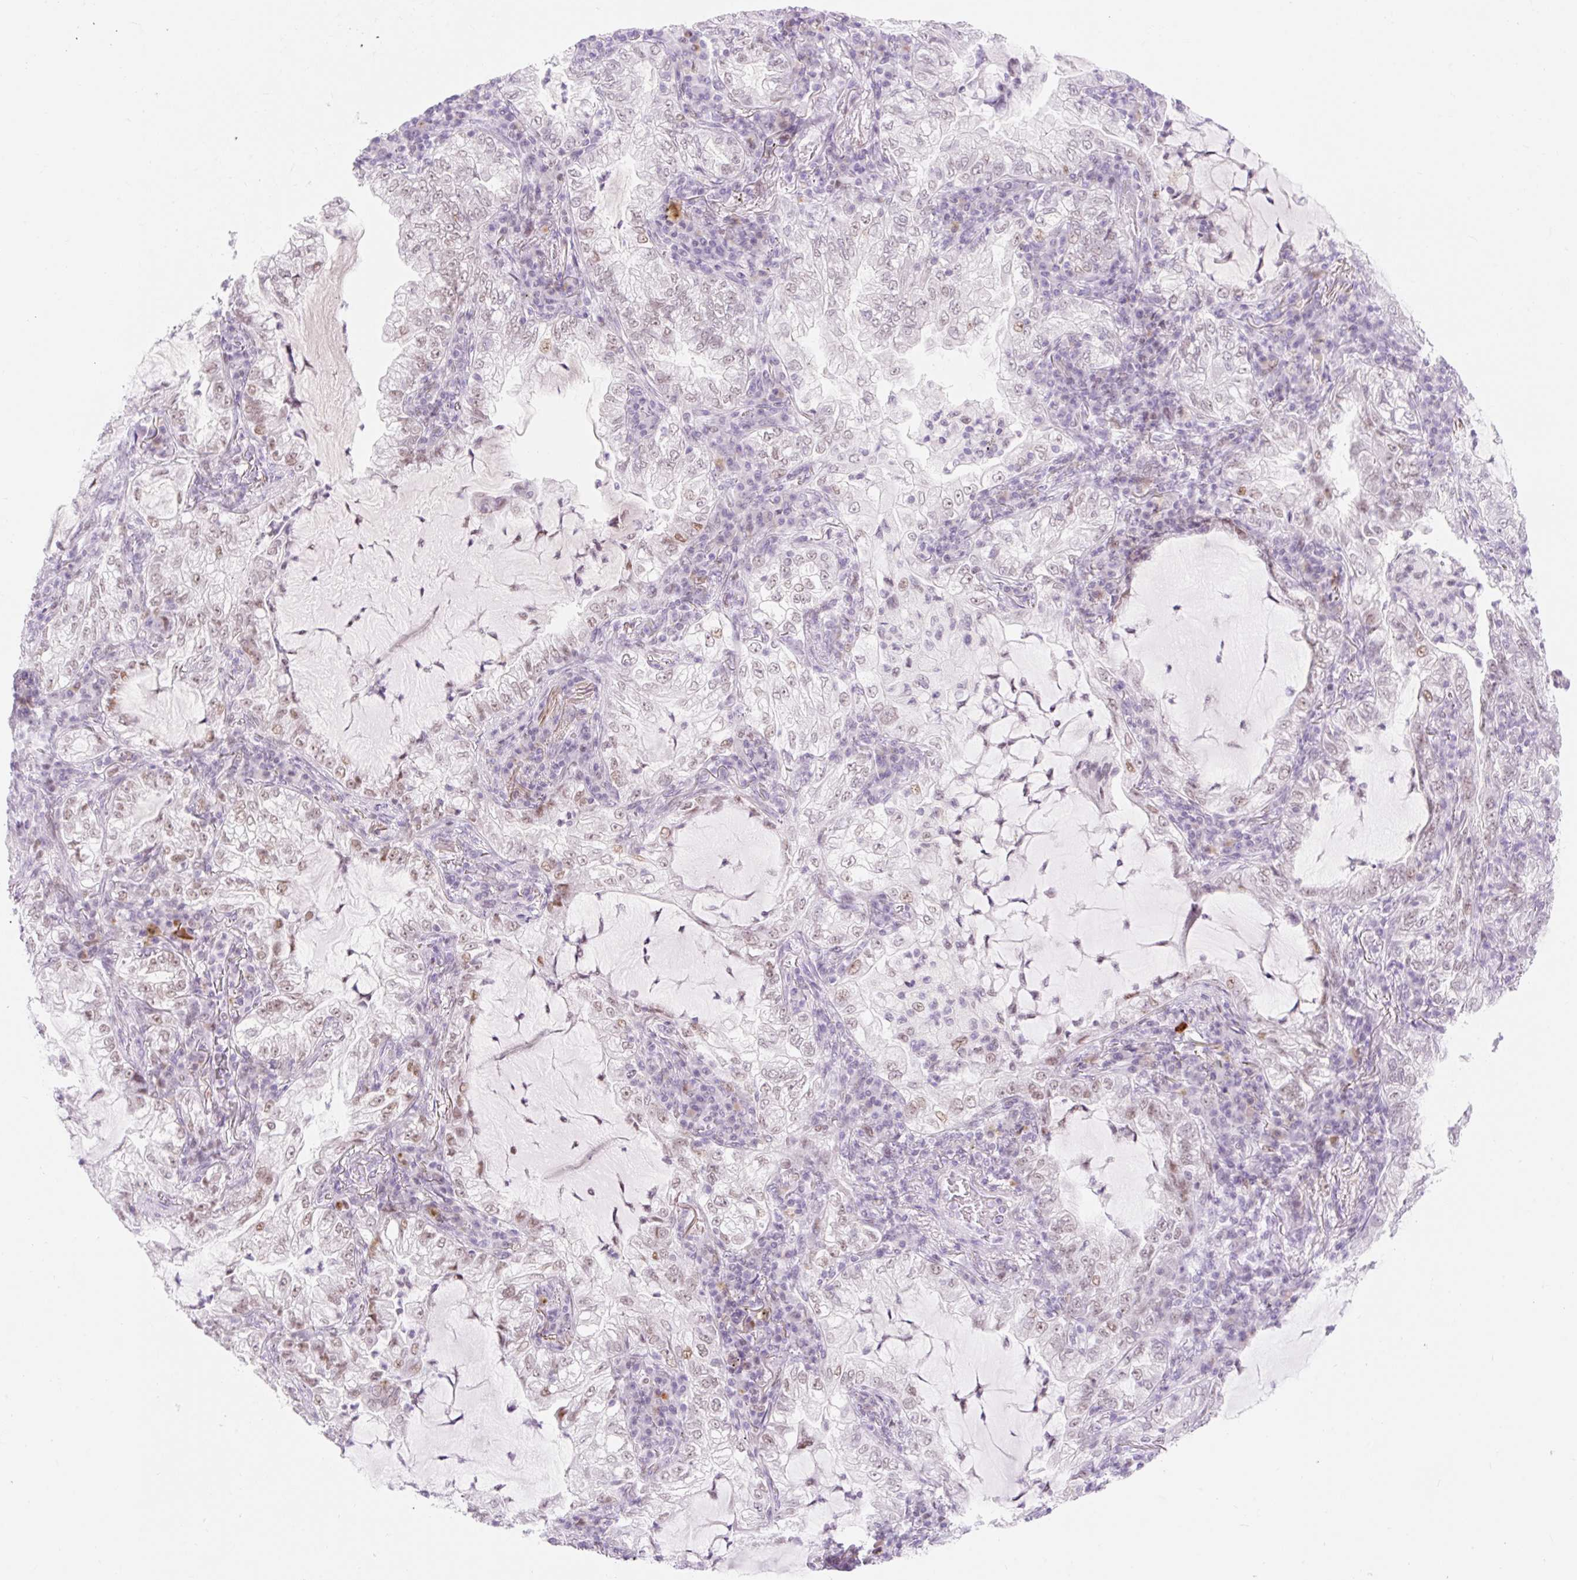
{"staining": {"intensity": "weak", "quantity": "25%-75%", "location": "nuclear"}, "tissue": "lung cancer", "cell_type": "Tumor cells", "image_type": "cancer", "snomed": [{"axis": "morphology", "description": "Adenocarcinoma, NOS"}, {"axis": "topography", "description": "Lung"}], "caption": "Adenocarcinoma (lung) stained with immunohistochemistry exhibits weak nuclear staining in about 25%-75% of tumor cells.", "gene": "H2BW1", "patient": {"sex": "female", "age": 73}}